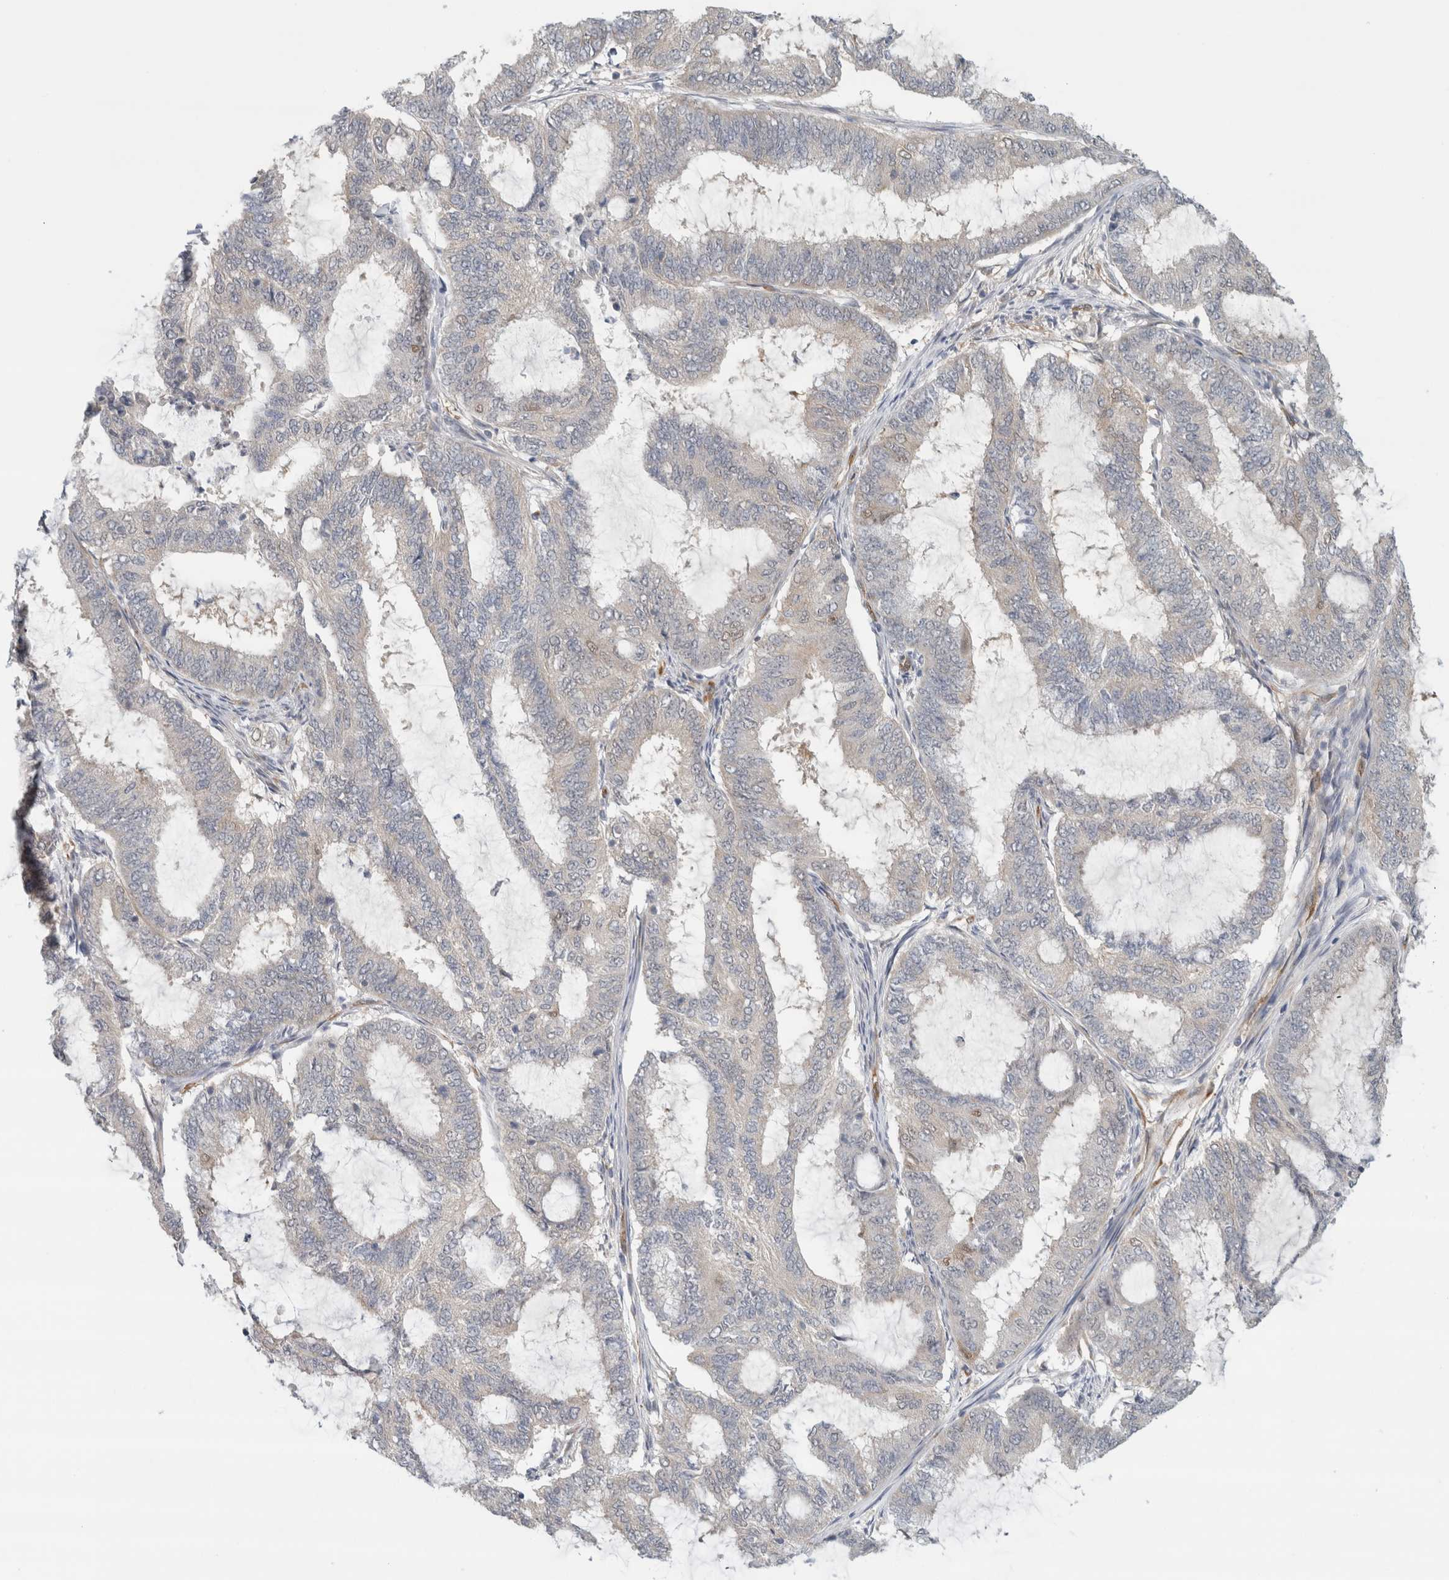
{"staining": {"intensity": "negative", "quantity": "none", "location": "none"}, "tissue": "endometrial cancer", "cell_type": "Tumor cells", "image_type": "cancer", "snomed": [{"axis": "morphology", "description": "Adenocarcinoma, NOS"}, {"axis": "topography", "description": "Endometrium"}], "caption": "Tumor cells are negative for brown protein staining in endometrial cancer.", "gene": "EIF4G3", "patient": {"sex": "female", "age": 51}}